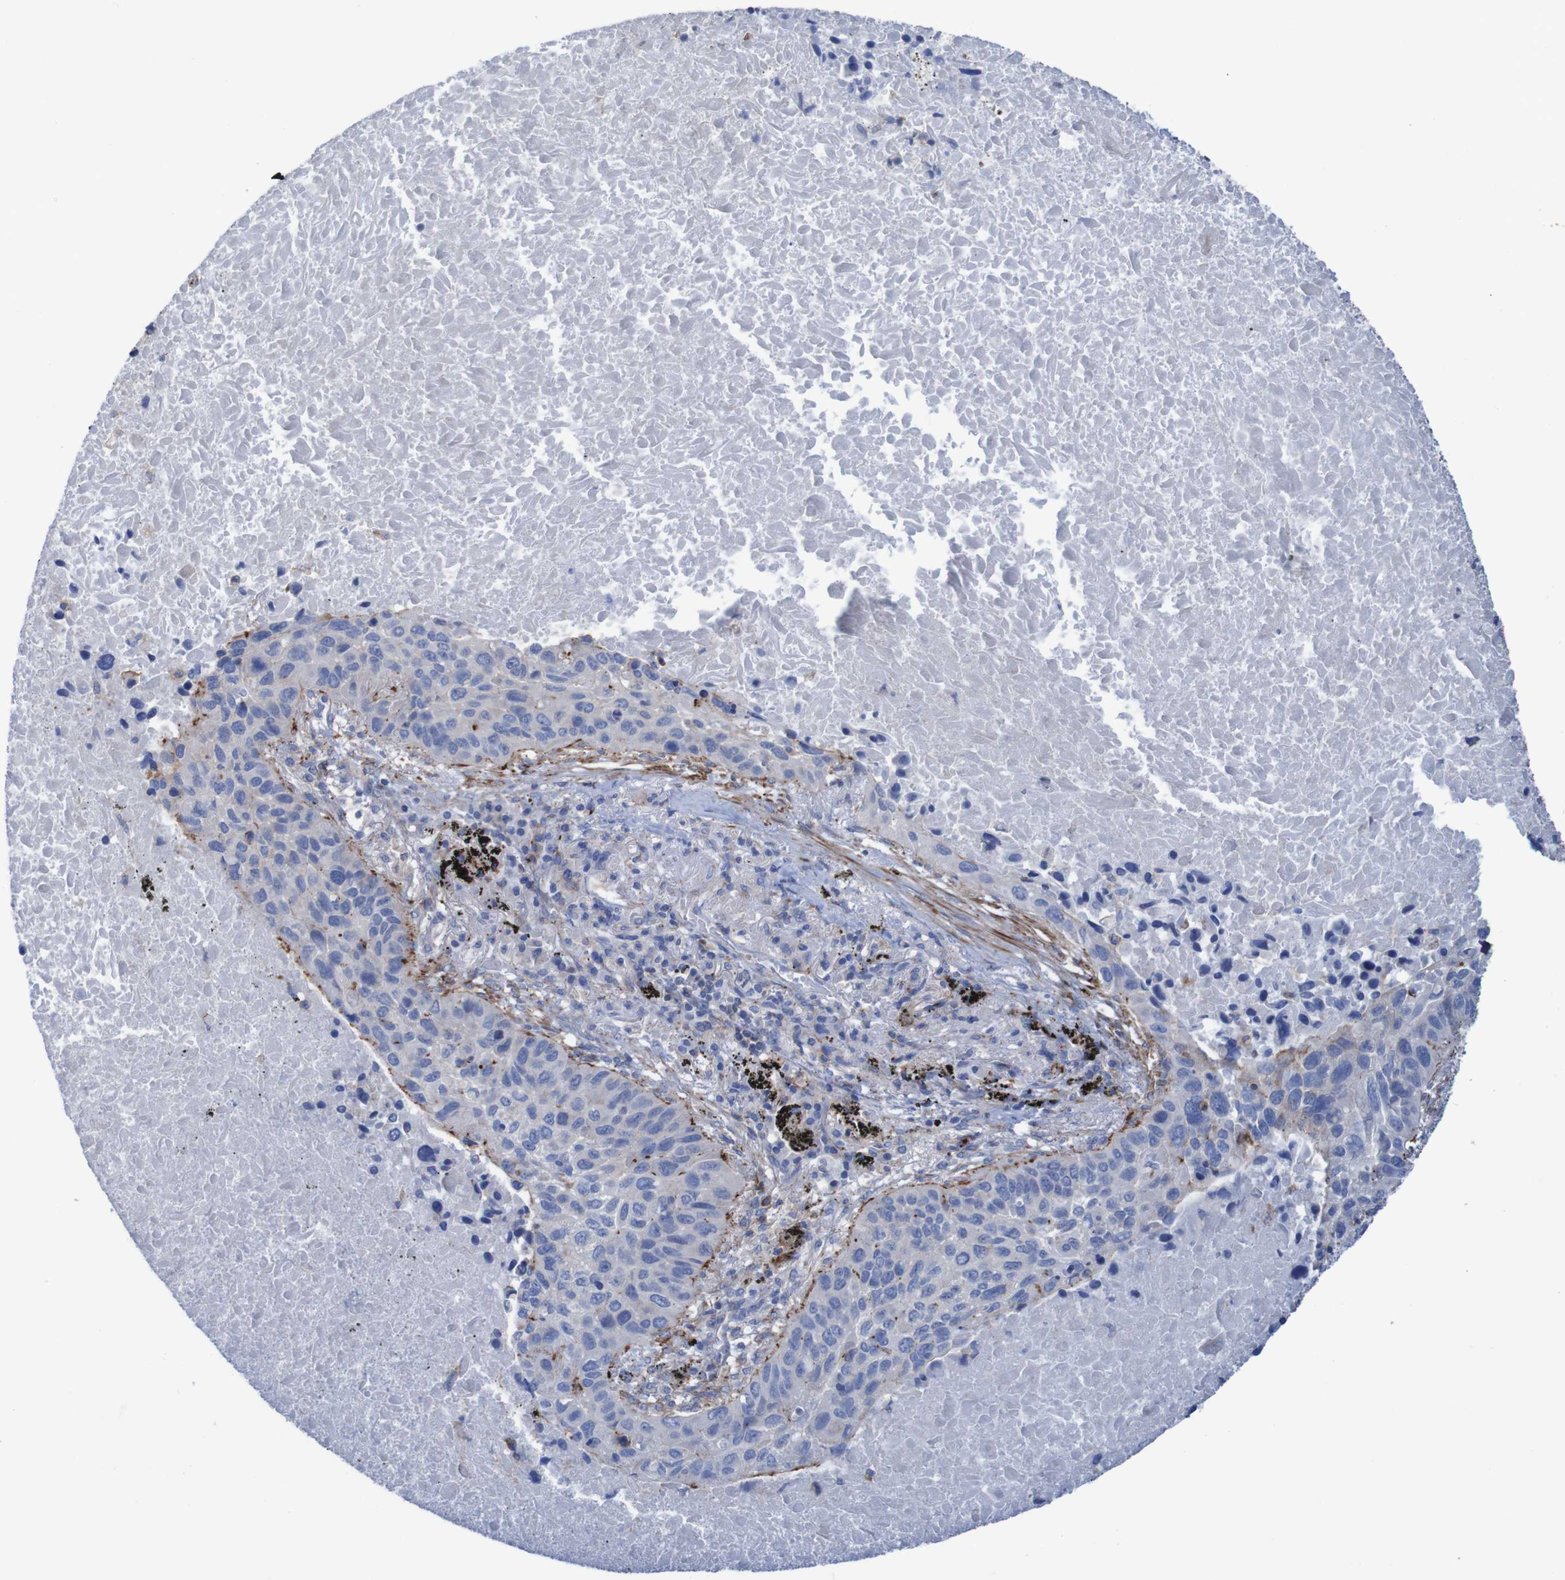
{"staining": {"intensity": "strong", "quantity": "<25%", "location": "cytoplasmic/membranous"}, "tissue": "lung cancer", "cell_type": "Tumor cells", "image_type": "cancer", "snomed": [{"axis": "morphology", "description": "Squamous cell carcinoma, NOS"}, {"axis": "topography", "description": "Lung"}], "caption": "Immunohistochemistry (DAB) staining of lung cancer (squamous cell carcinoma) displays strong cytoplasmic/membranous protein staining in approximately <25% of tumor cells.", "gene": "RNF182", "patient": {"sex": "male", "age": 57}}